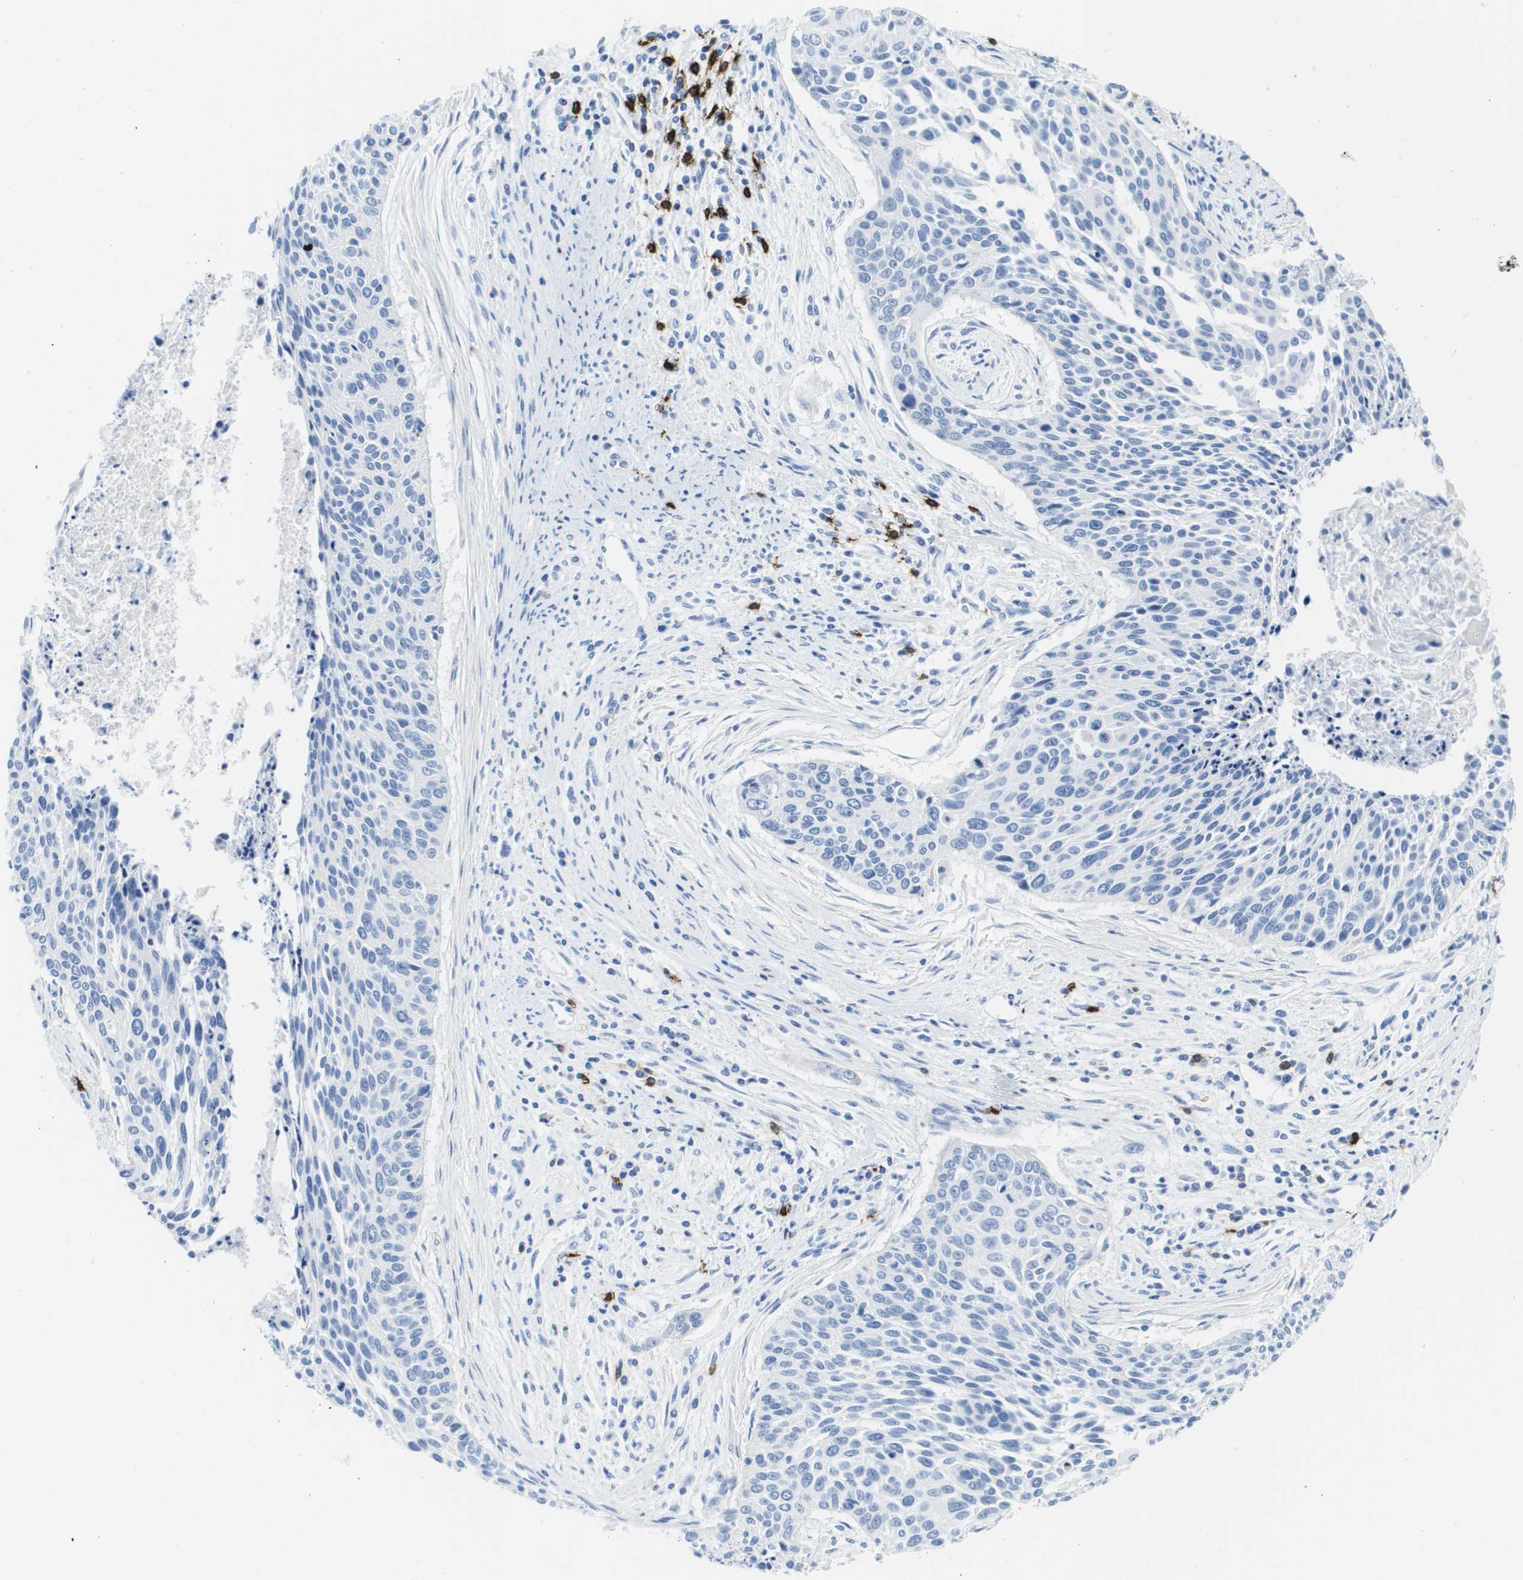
{"staining": {"intensity": "negative", "quantity": "none", "location": "none"}, "tissue": "cervical cancer", "cell_type": "Tumor cells", "image_type": "cancer", "snomed": [{"axis": "morphology", "description": "Squamous cell carcinoma, NOS"}, {"axis": "topography", "description": "Cervix"}], "caption": "Tumor cells are negative for protein expression in human cervical cancer (squamous cell carcinoma).", "gene": "MS4A1", "patient": {"sex": "female", "age": 55}}